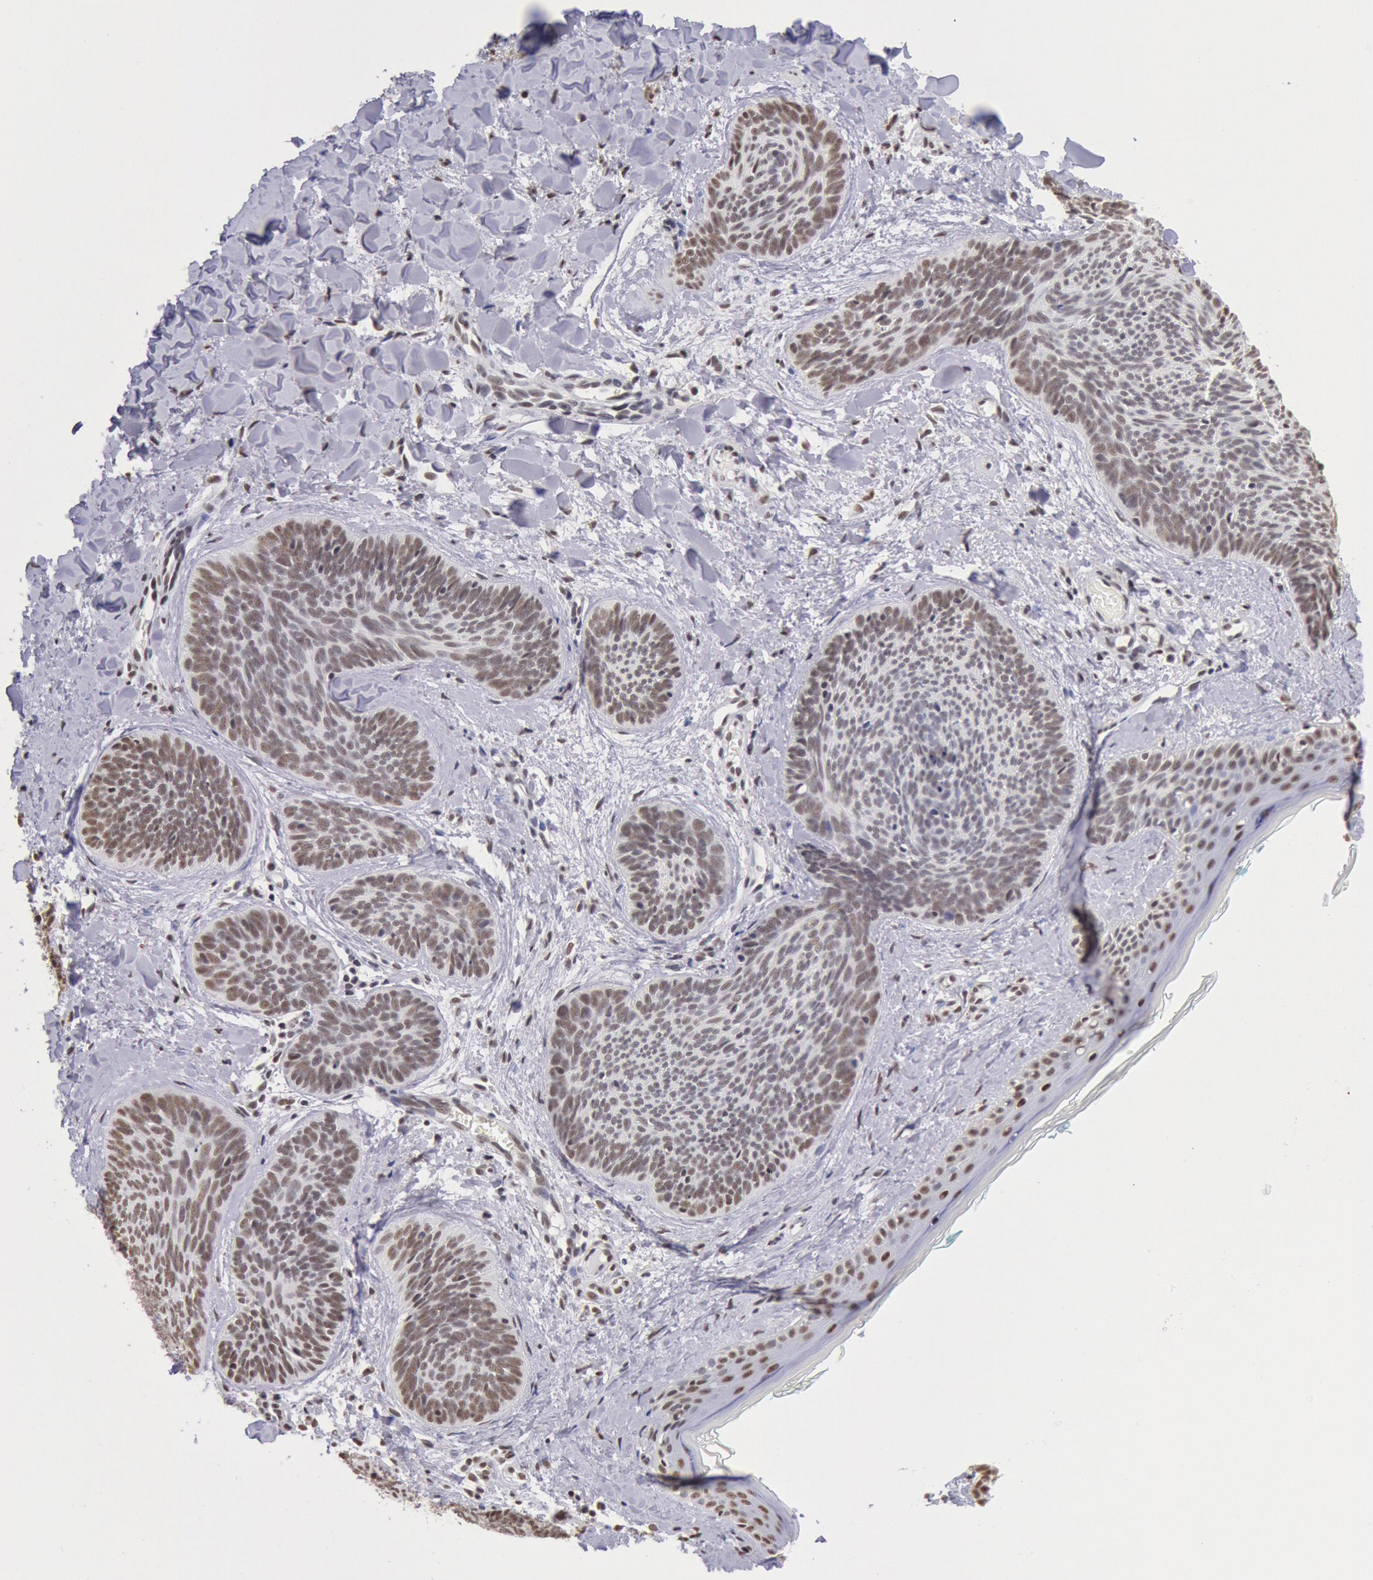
{"staining": {"intensity": "weak", "quantity": ">75%", "location": "nuclear"}, "tissue": "skin cancer", "cell_type": "Tumor cells", "image_type": "cancer", "snomed": [{"axis": "morphology", "description": "Basal cell carcinoma"}, {"axis": "topography", "description": "Skin"}], "caption": "High-power microscopy captured an immunohistochemistry image of skin cancer (basal cell carcinoma), revealing weak nuclear expression in about >75% of tumor cells. (DAB IHC, brown staining for protein, blue staining for nuclei).", "gene": "SNRPD3", "patient": {"sex": "female", "age": 81}}